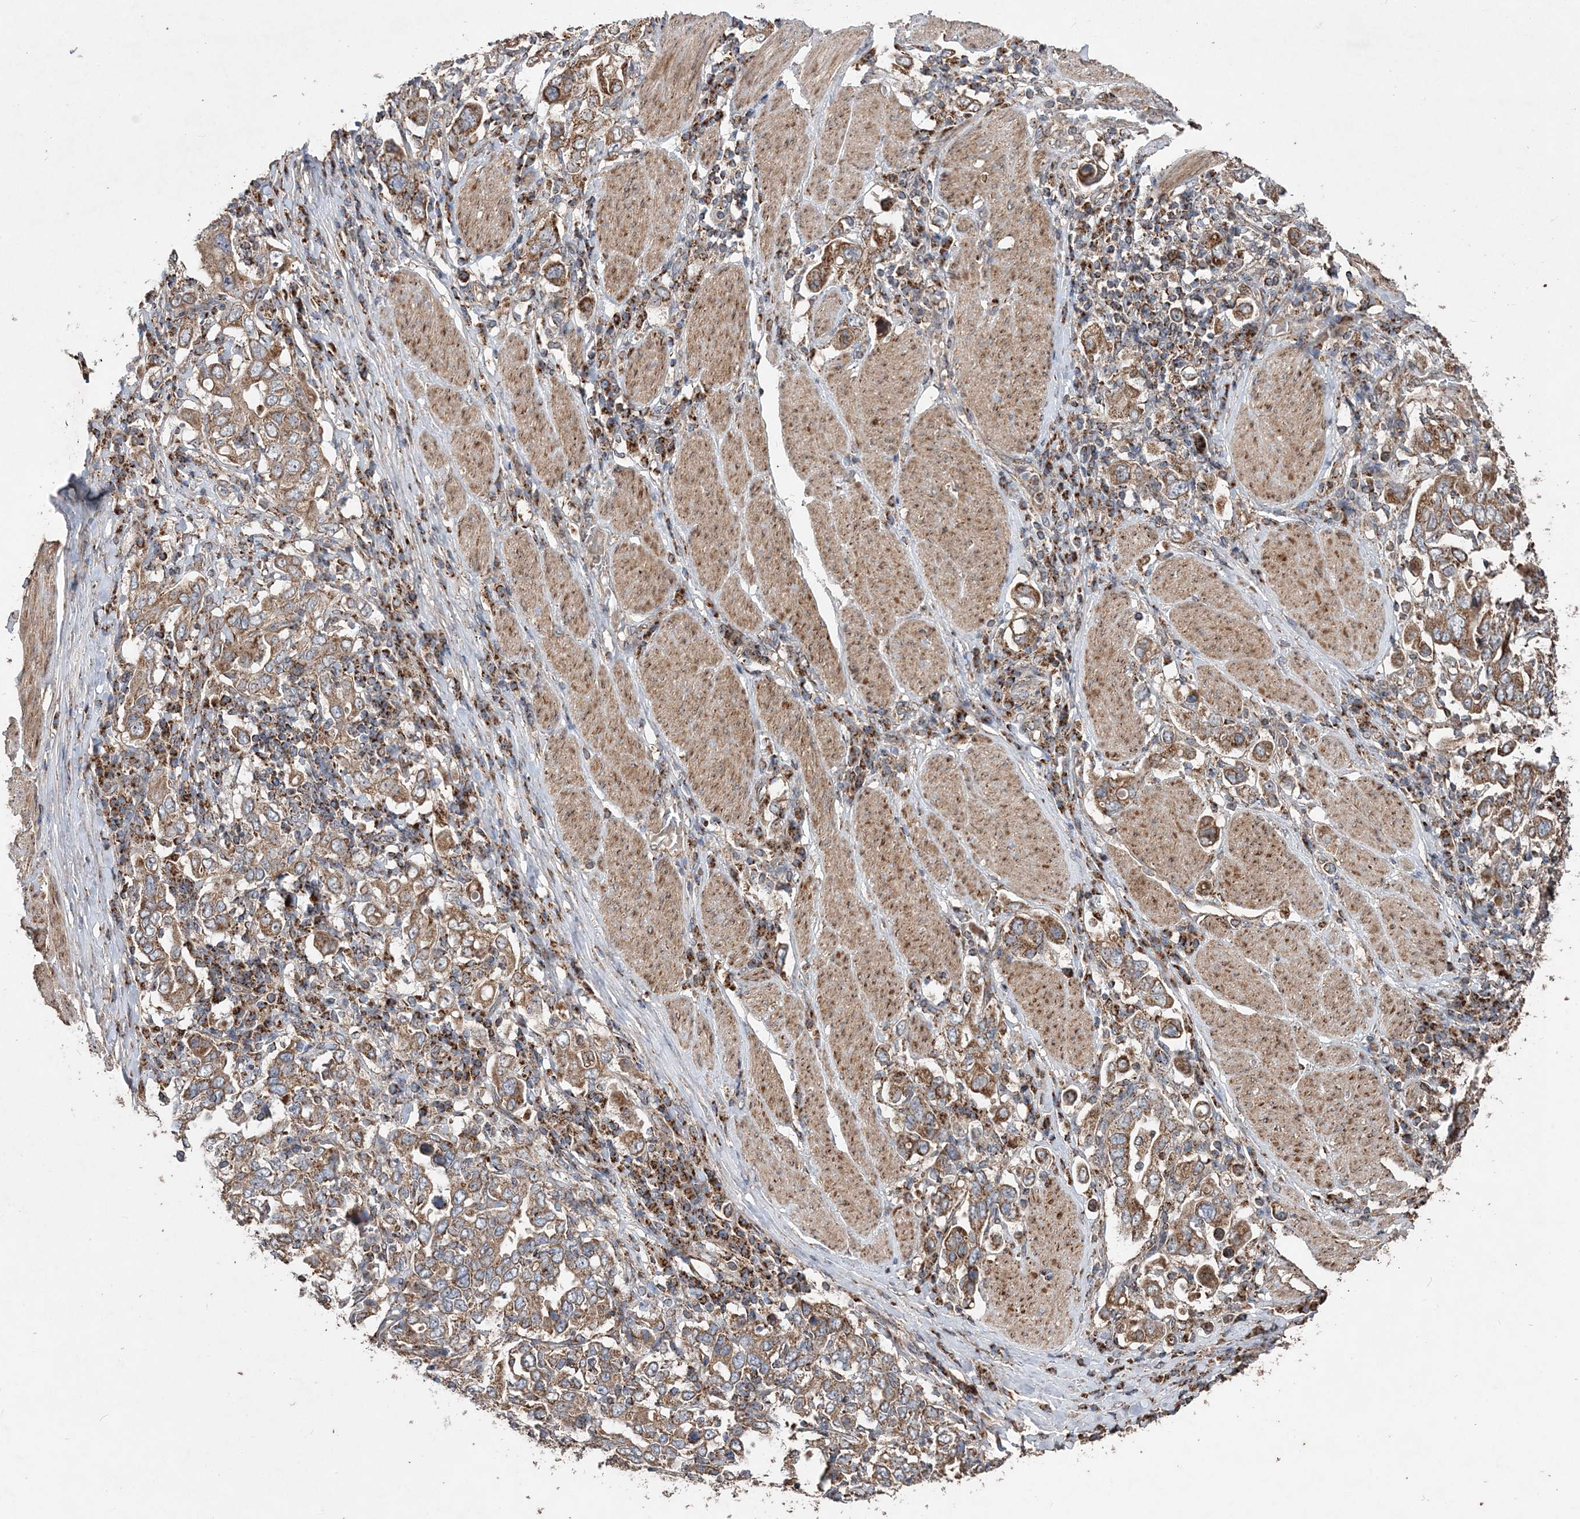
{"staining": {"intensity": "moderate", "quantity": ">75%", "location": "cytoplasmic/membranous"}, "tissue": "stomach cancer", "cell_type": "Tumor cells", "image_type": "cancer", "snomed": [{"axis": "morphology", "description": "Adenocarcinoma, NOS"}, {"axis": "topography", "description": "Stomach, upper"}], "caption": "Brown immunohistochemical staining in stomach adenocarcinoma displays moderate cytoplasmic/membranous expression in approximately >75% of tumor cells.", "gene": "POC5", "patient": {"sex": "male", "age": 62}}